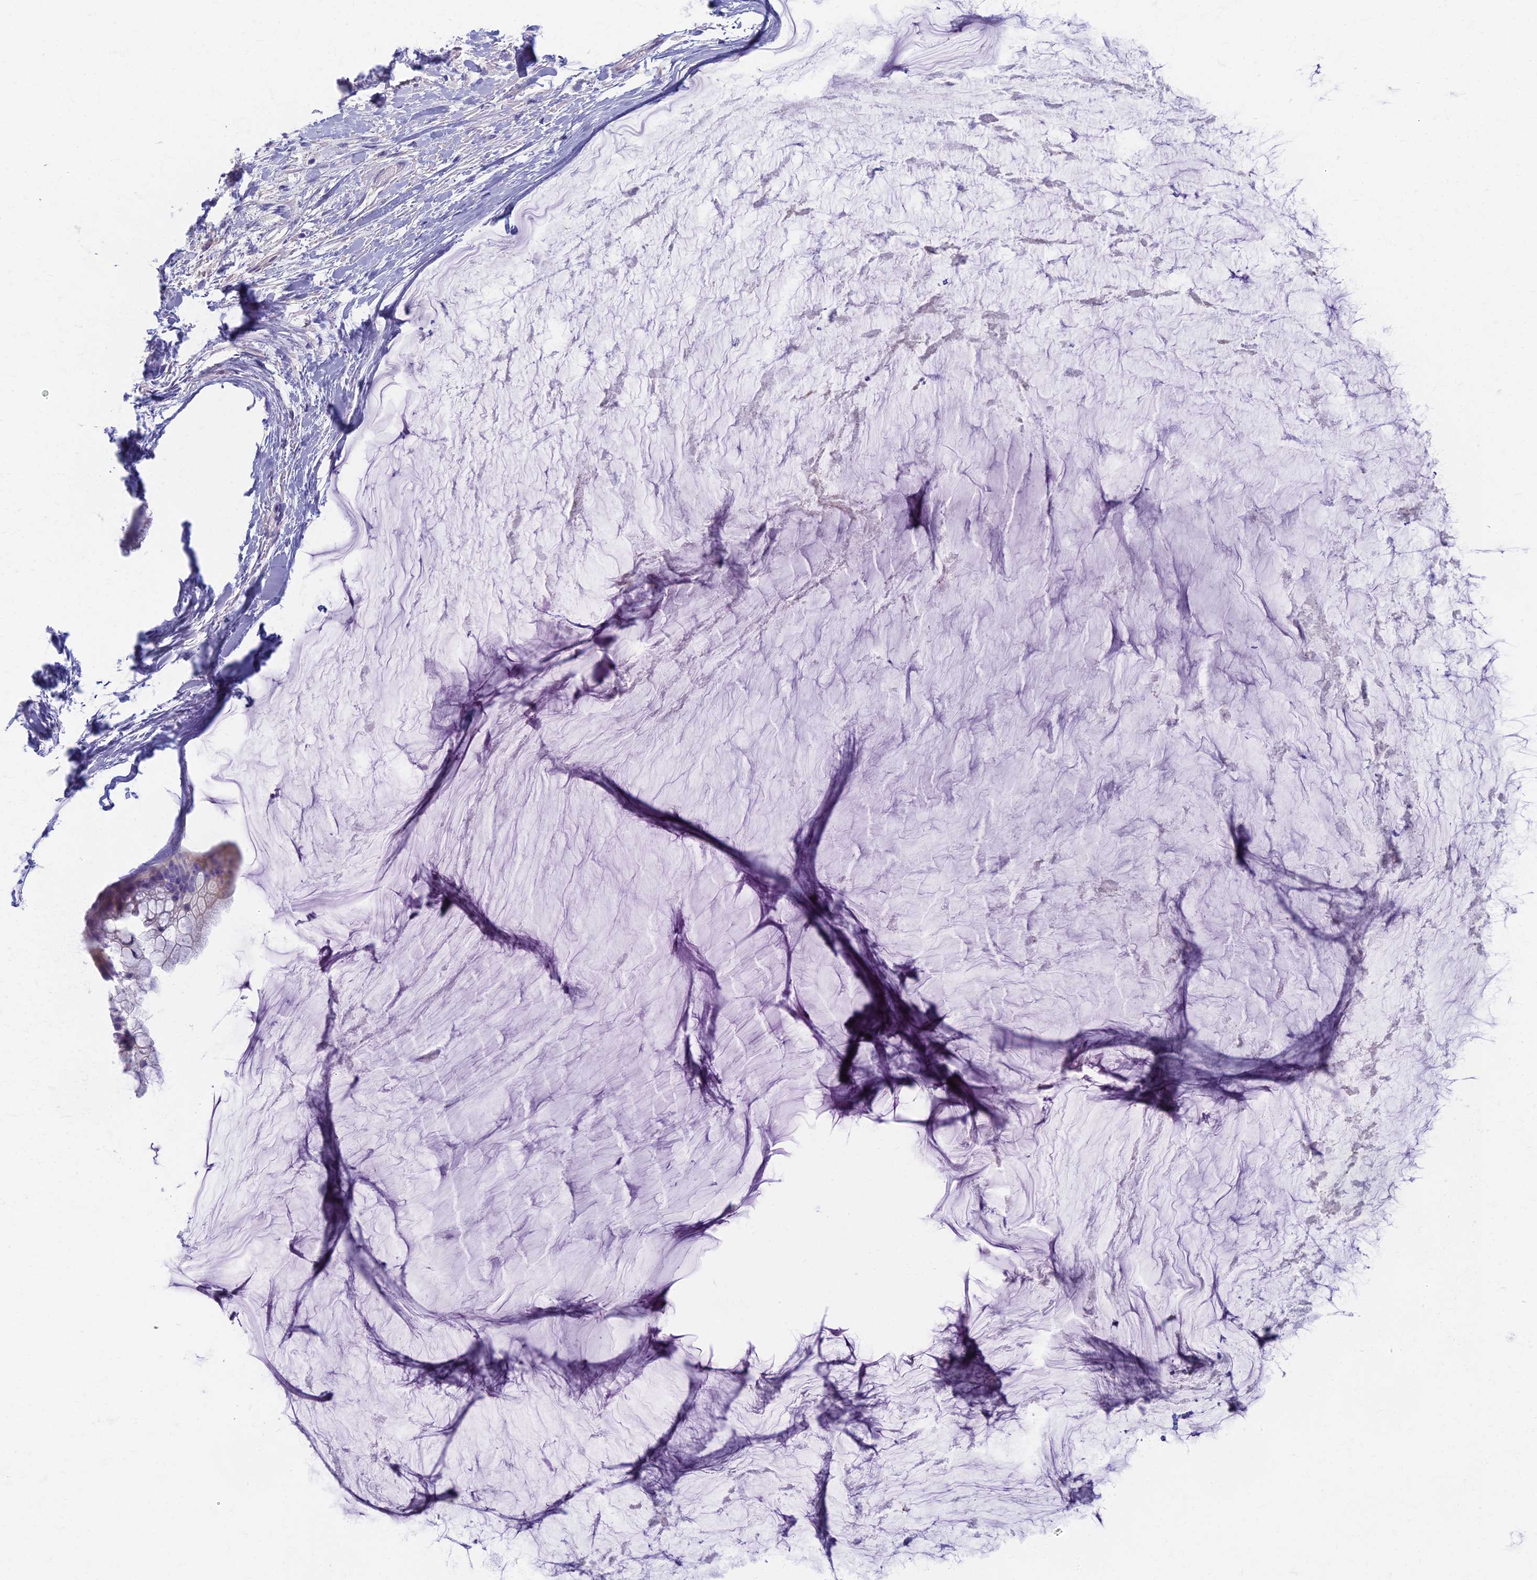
{"staining": {"intensity": "negative", "quantity": "none", "location": "none"}, "tissue": "ovarian cancer", "cell_type": "Tumor cells", "image_type": "cancer", "snomed": [{"axis": "morphology", "description": "Cystadenocarcinoma, mucinous, NOS"}, {"axis": "topography", "description": "Ovary"}], "caption": "DAB immunohistochemical staining of ovarian cancer exhibits no significant expression in tumor cells.", "gene": "AP4E1", "patient": {"sex": "female", "age": 39}}